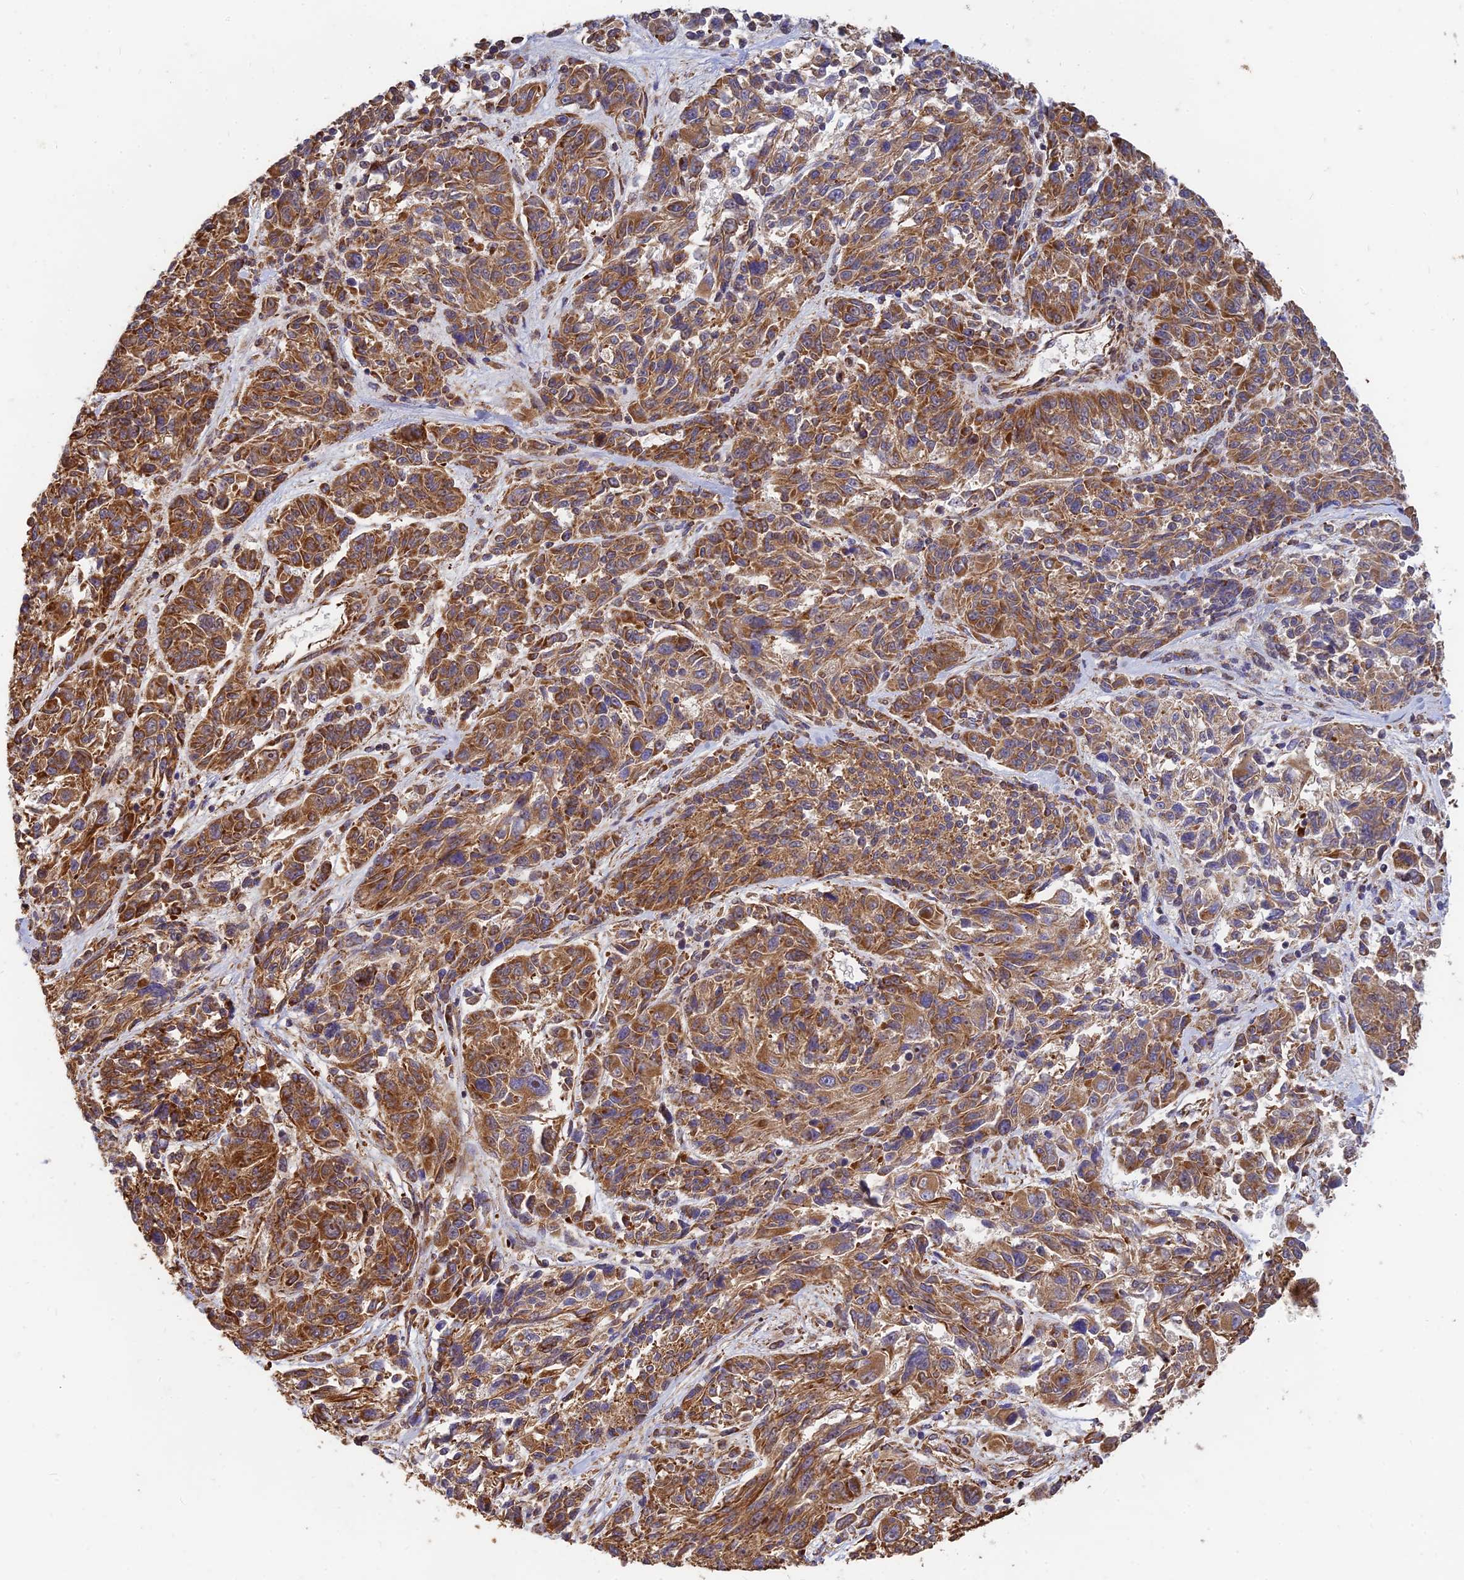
{"staining": {"intensity": "strong", "quantity": ">75%", "location": "cytoplasmic/membranous"}, "tissue": "melanoma", "cell_type": "Tumor cells", "image_type": "cancer", "snomed": [{"axis": "morphology", "description": "Malignant melanoma, NOS"}, {"axis": "topography", "description": "Skin"}], "caption": "The photomicrograph exhibits immunohistochemical staining of melanoma. There is strong cytoplasmic/membranous positivity is seen in about >75% of tumor cells.", "gene": "DSTYK", "patient": {"sex": "male", "age": 53}}